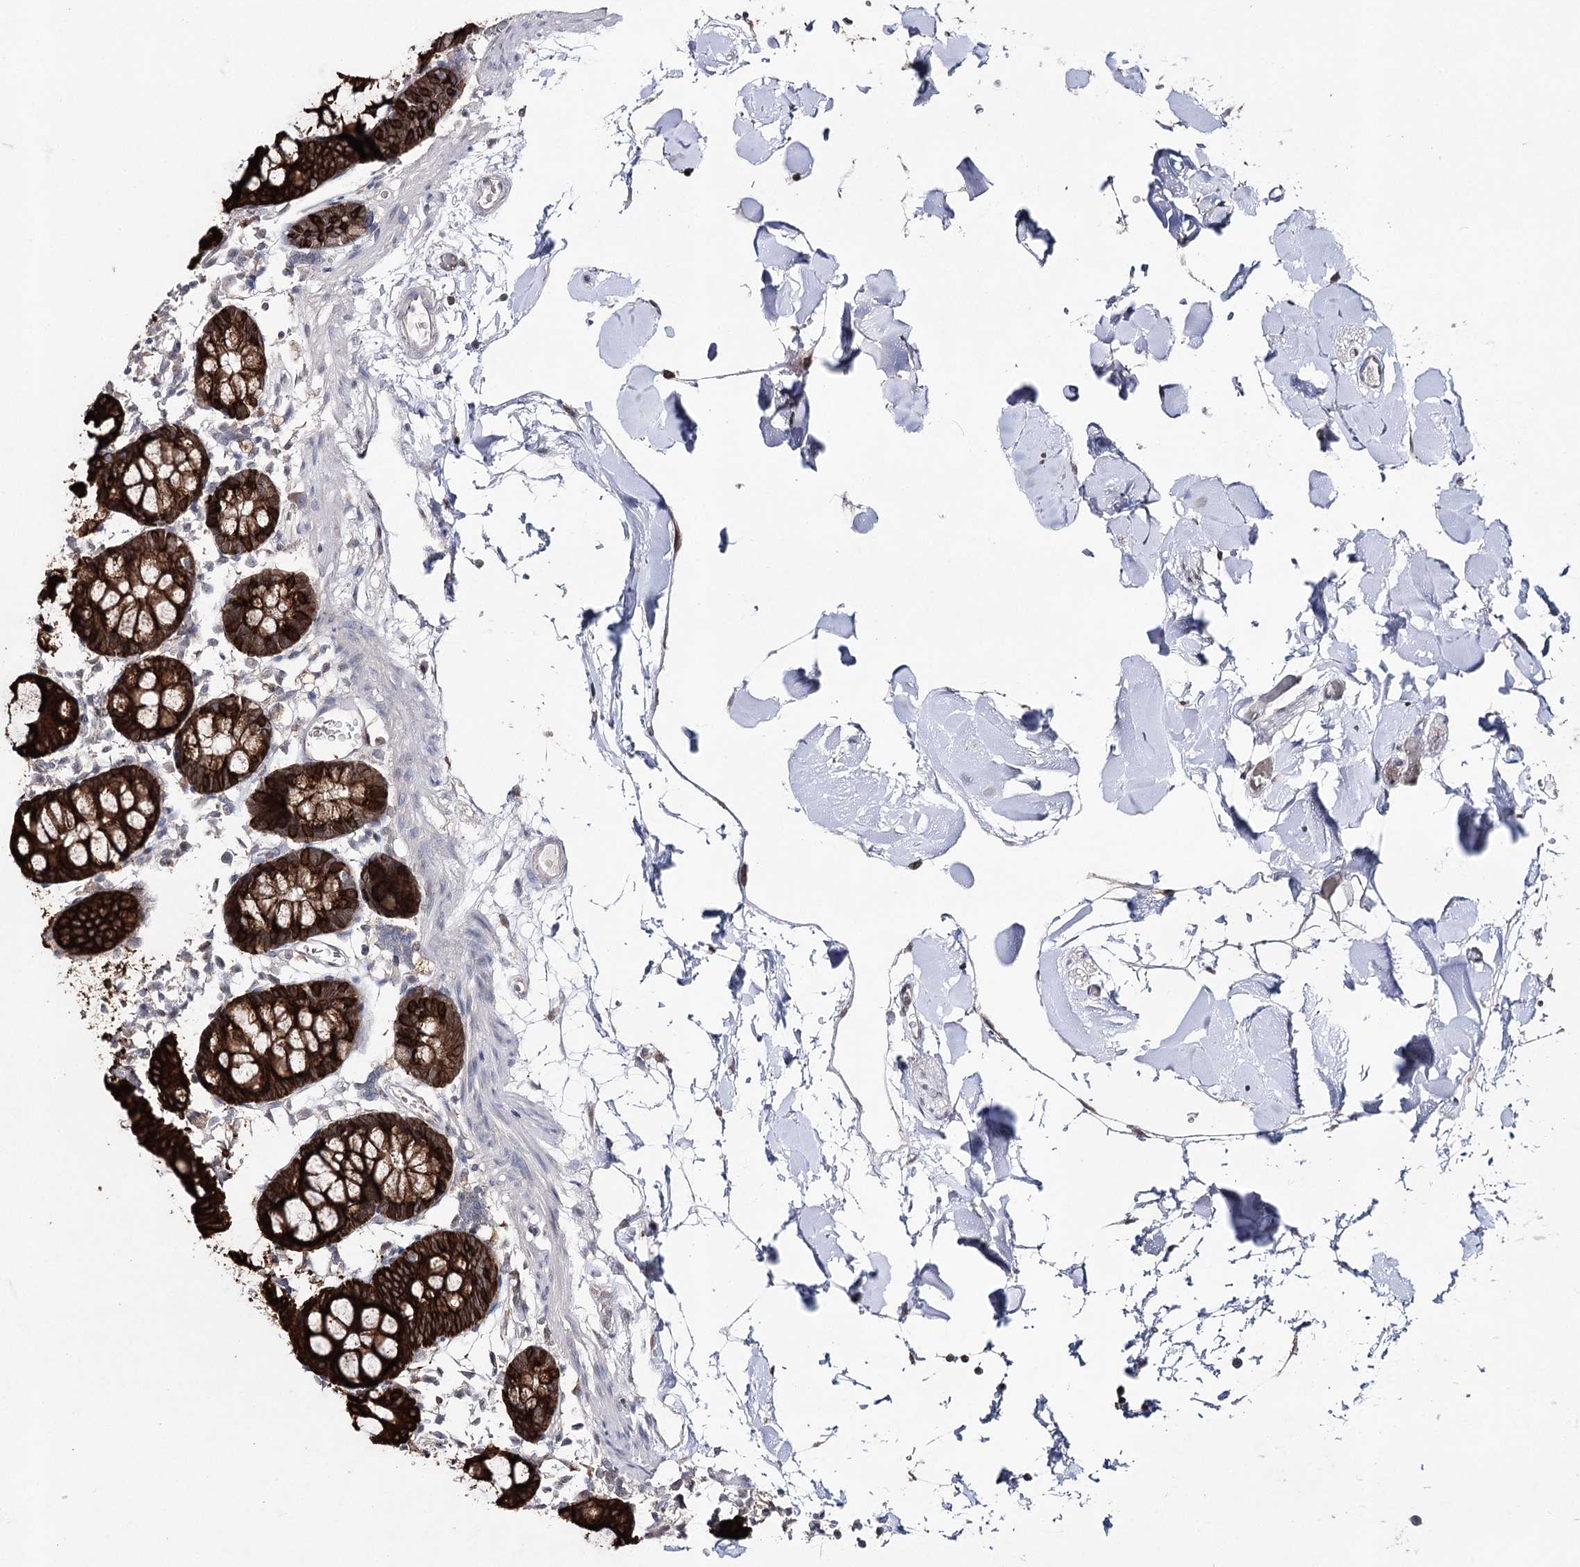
{"staining": {"intensity": "negative", "quantity": "none", "location": "none"}, "tissue": "colon", "cell_type": "Endothelial cells", "image_type": "normal", "snomed": [{"axis": "morphology", "description": "Normal tissue, NOS"}, {"axis": "topography", "description": "Colon"}], "caption": "High power microscopy image of an IHC photomicrograph of benign colon, revealing no significant expression in endothelial cells. Brightfield microscopy of immunohistochemistry stained with DAB (3,3'-diaminobenzidine) (brown) and hematoxylin (blue), captured at high magnification.", "gene": "HSD11B2", "patient": {"sex": "male", "age": 75}}